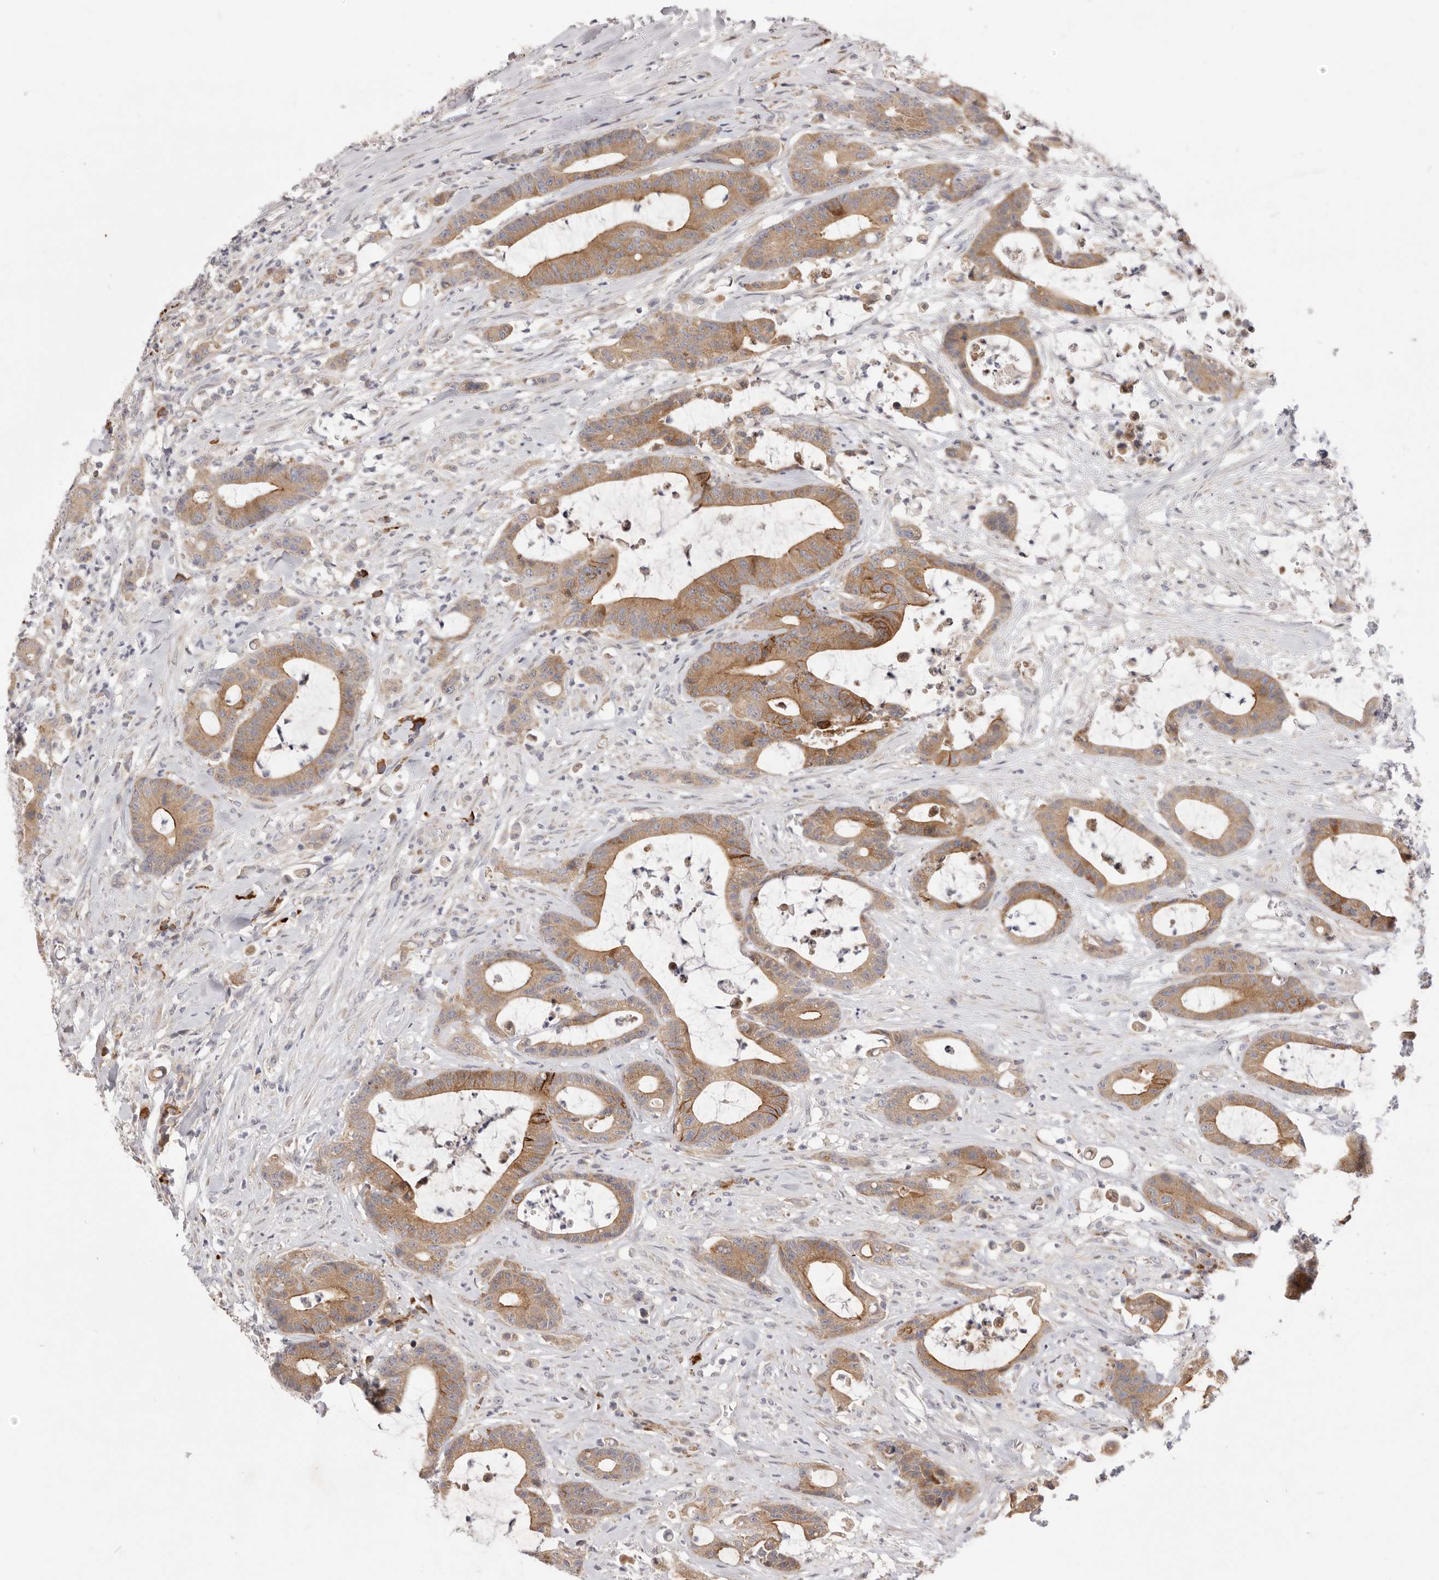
{"staining": {"intensity": "moderate", "quantity": ">75%", "location": "cytoplasmic/membranous"}, "tissue": "colorectal cancer", "cell_type": "Tumor cells", "image_type": "cancer", "snomed": [{"axis": "morphology", "description": "Adenocarcinoma, NOS"}, {"axis": "topography", "description": "Colon"}], "caption": "A histopathology image showing moderate cytoplasmic/membranous expression in about >75% of tumor cells in colorectal cancer (adenocarcinoma), as visualized by brown immunohistochemical staining.", "gene": "USH1C", "patient": {"sex": "female", "age": 84}}